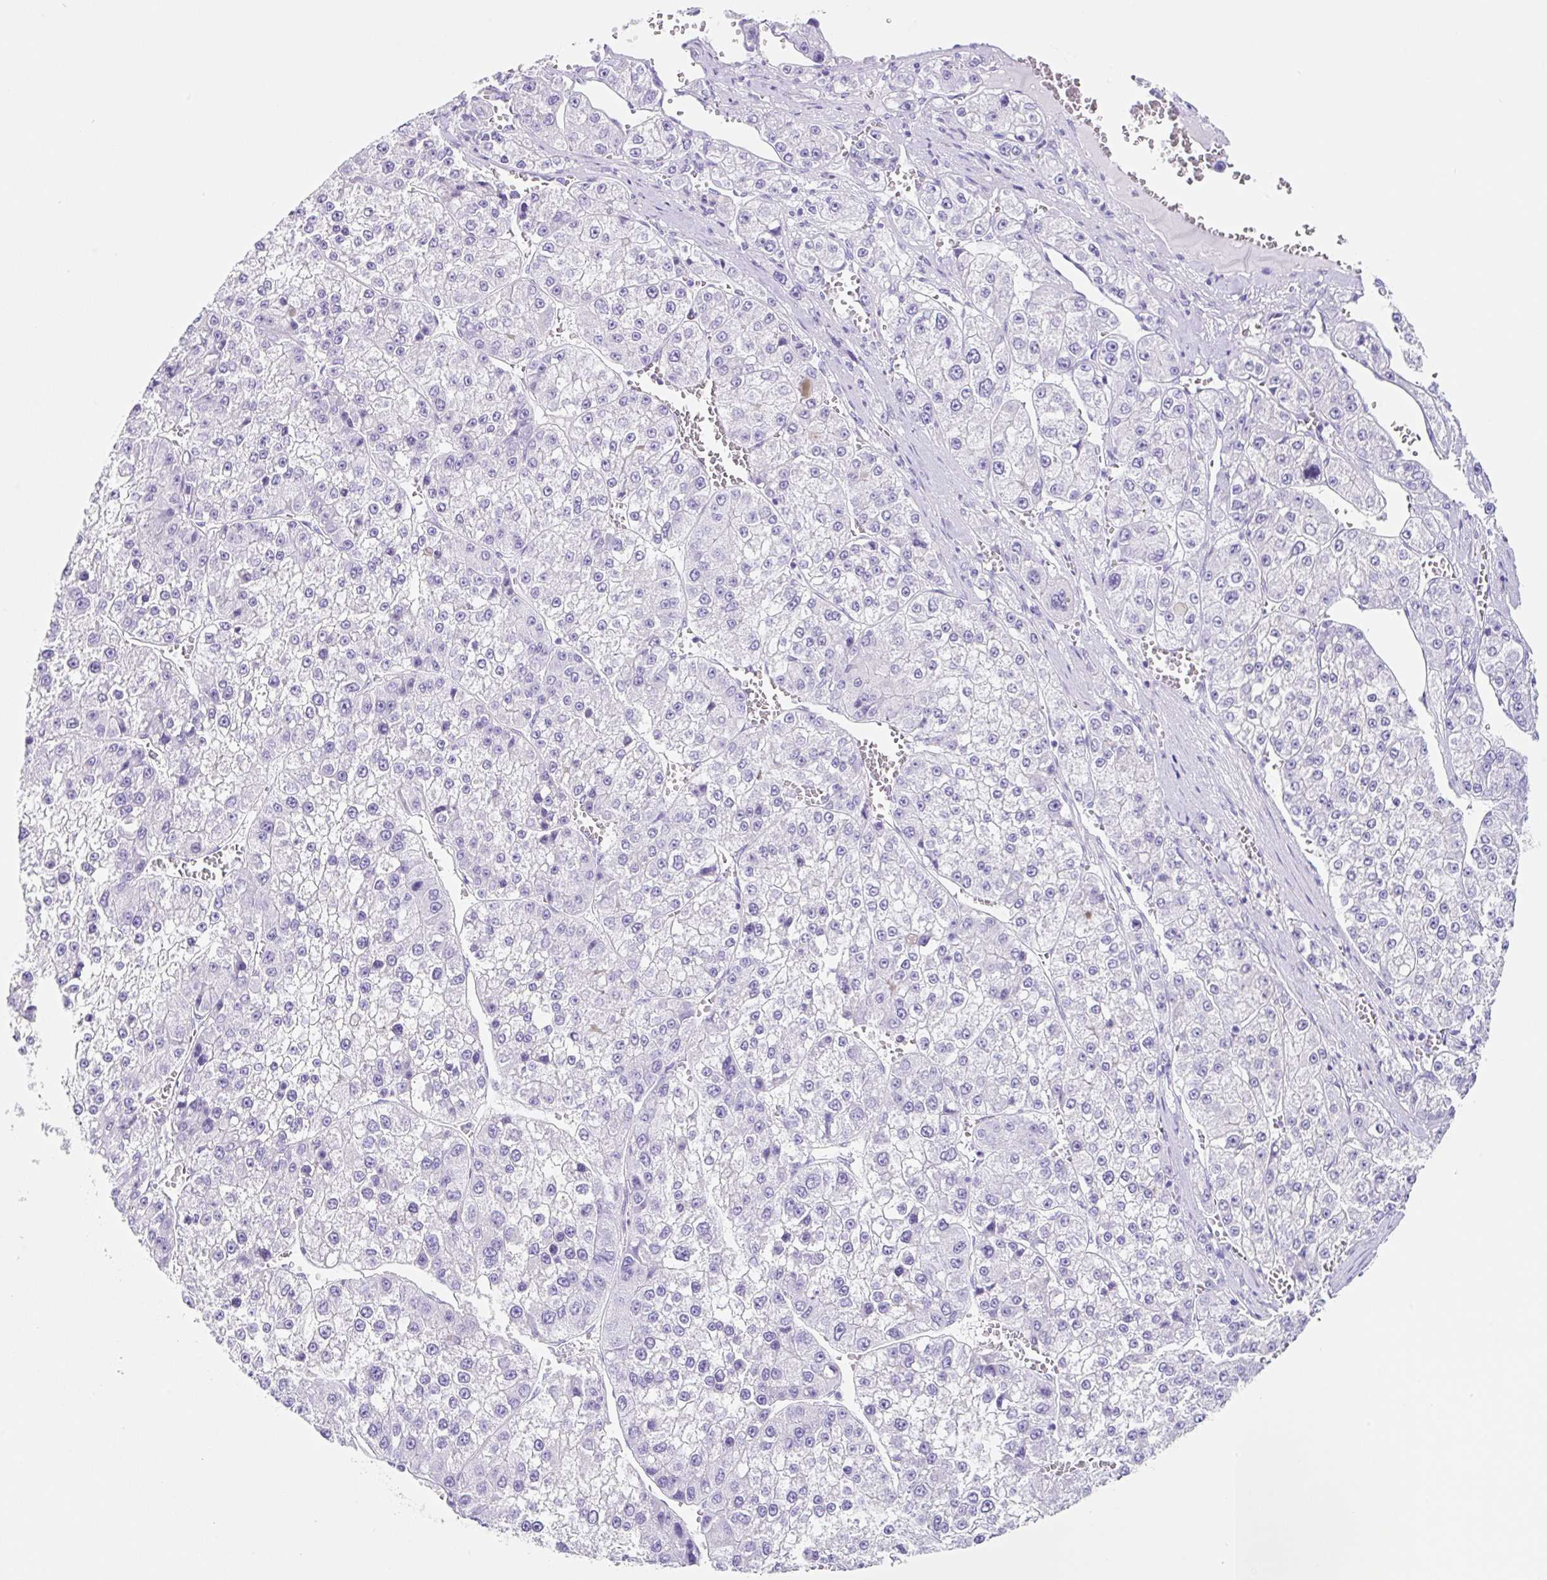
{"staining": {"intensity": "negative", "quantity": "none", "location": "none"}, "tissue": "liver cancer", "cell_type": "Tumor cells", "image_type": "cancer", "snomed": [{"axis": "morphology", "description": "Carcinoma, Hepatocellular, NOS"}, {"axis": "topography", "description": "Liver"}], "caption": "This is an immunohistochemistry image of hepatocellular carcinoma (liver). There is no positivity in tumor cells.", "gene": "CLDND2", "patient": {"sex": "female", "age": 73}}